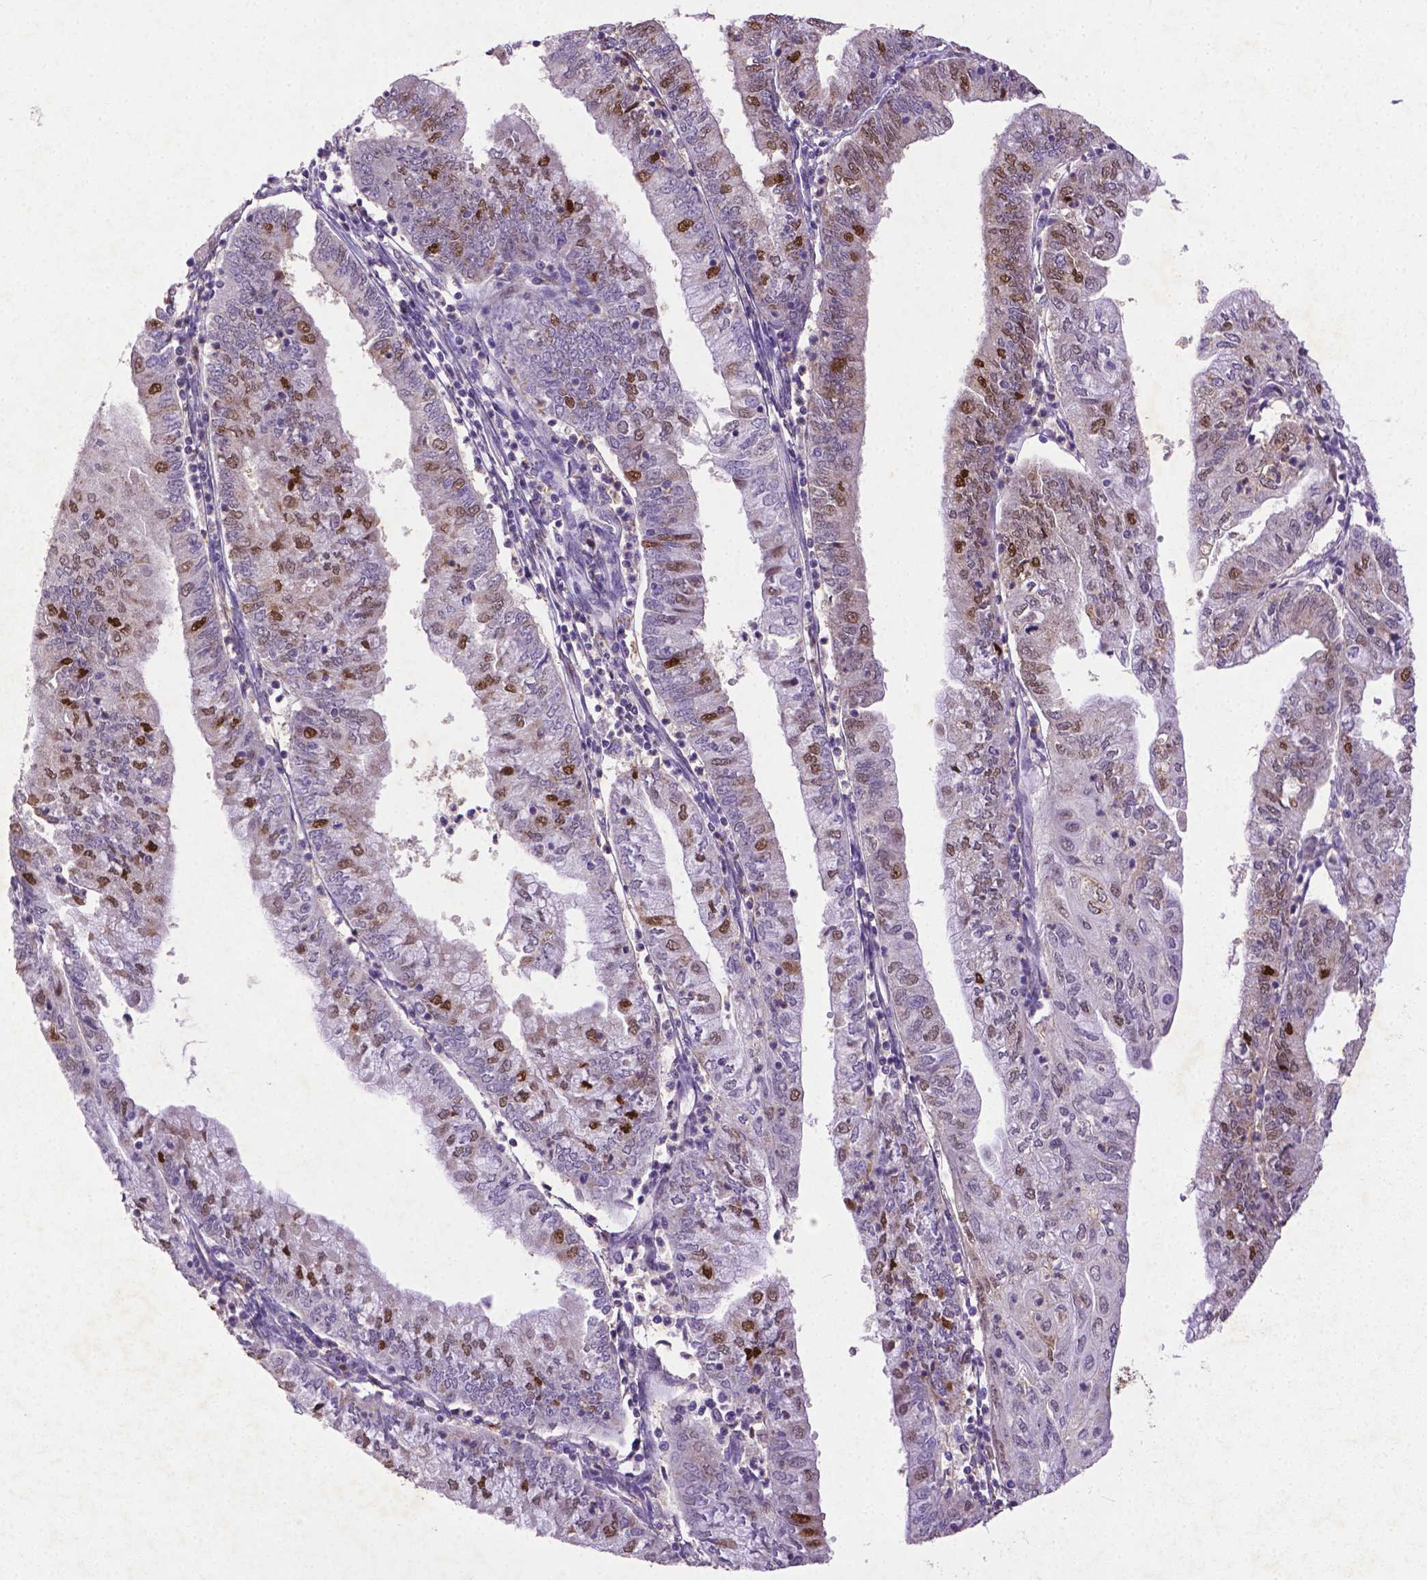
{"staining": {"intensity": "strong", "quantity": "<25%", "location": "nuclear"}, "tissue": "endometrial cancer", "cell_type": "Tumor cells", "image_type": "cancer", "snomed": [{"axis": "morphology", "description": "Adenocarcinoma, NOS"}, {"axis": "topography", "description": "Endometrium"}], "caption": "Approximately <25% of tumor cells in endometrial cancer reveal strong nuclear protein positivity as visualized by brown immunohistochemical staining.", "gene": "CDKN1A", "patient": {"sex": "female", "age": 55}}